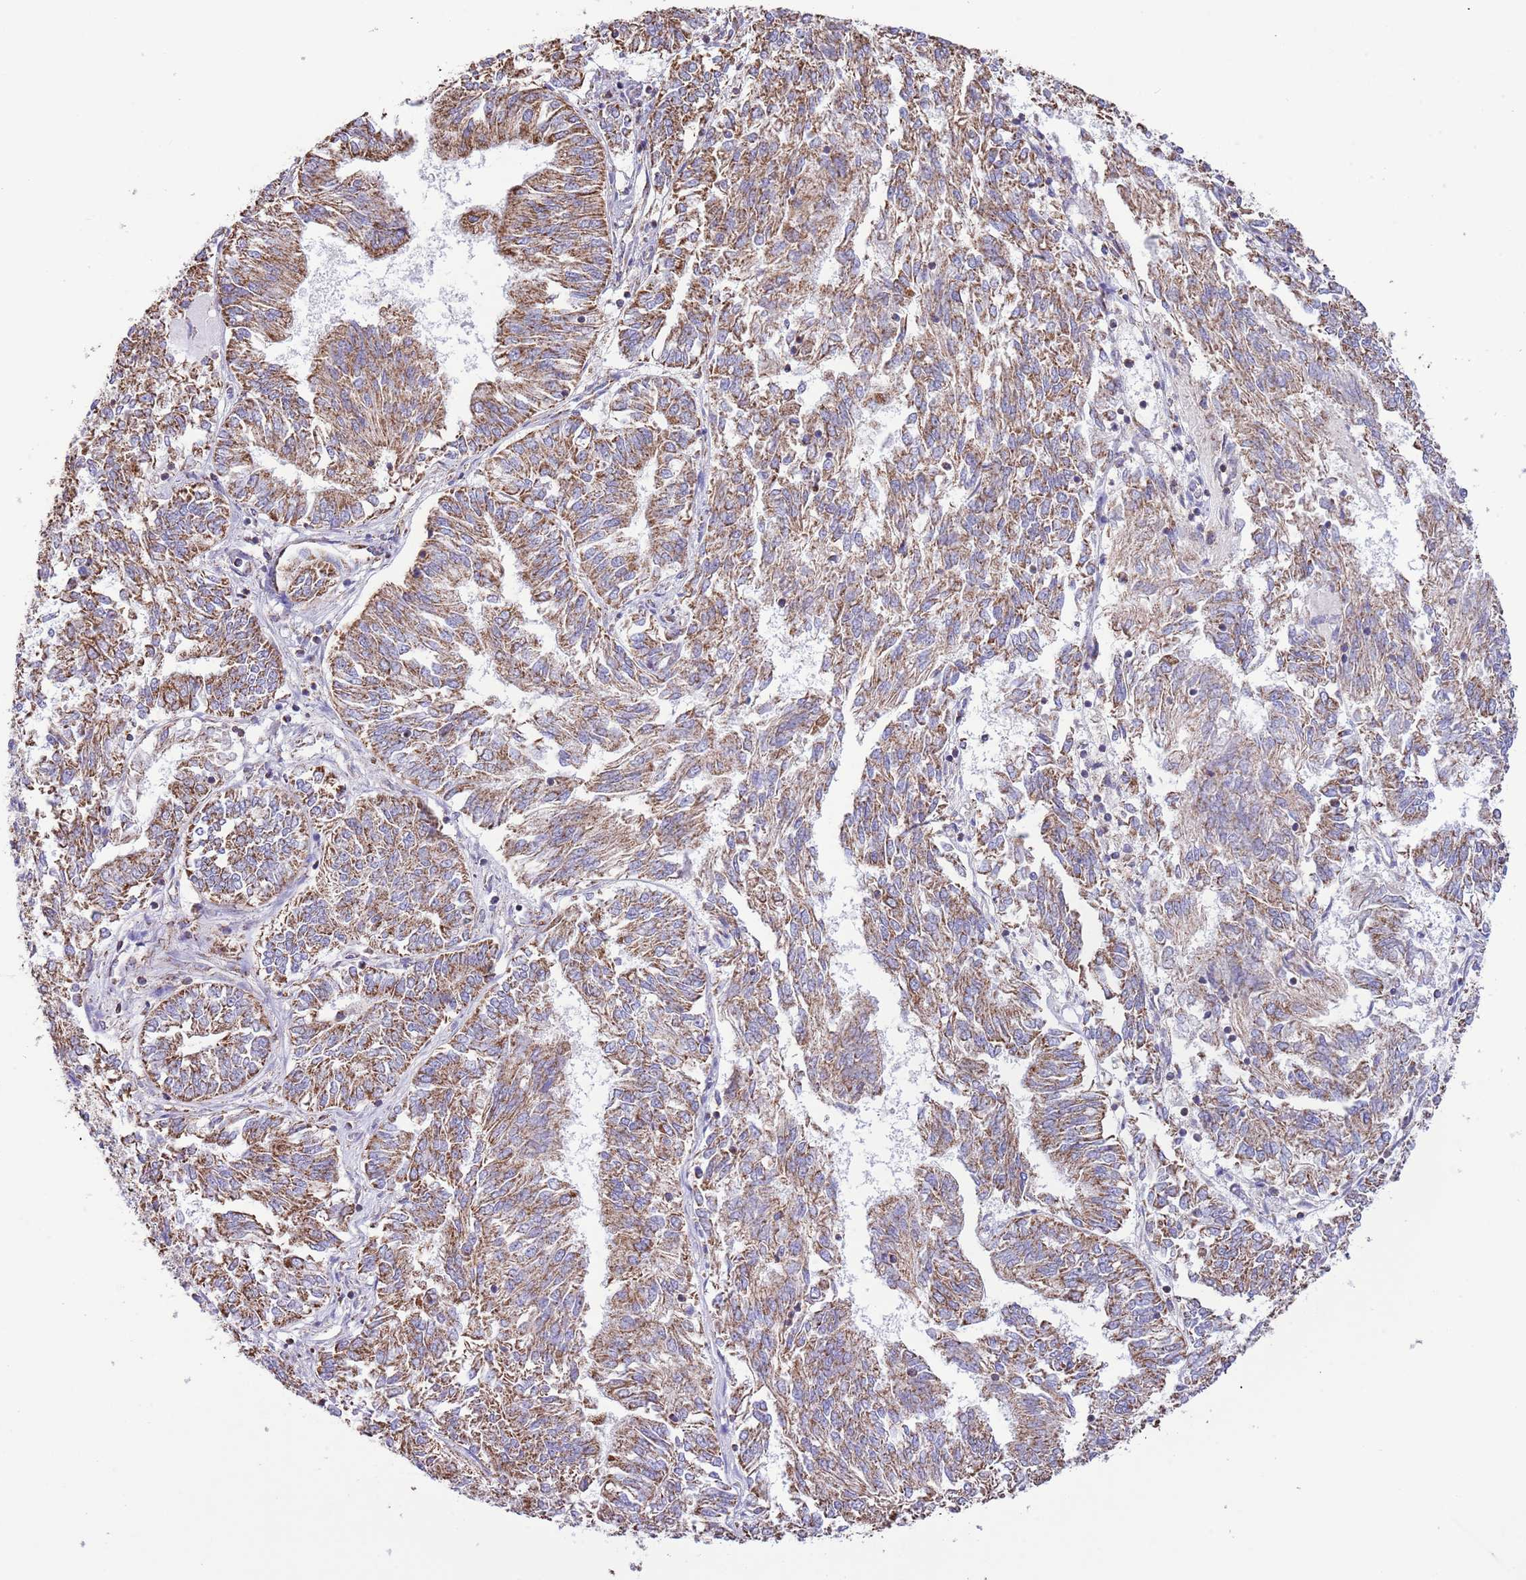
{"staining": {"intensity": "moderate", "quantity": ">75%", "location": "cytoplasmic/membranous"}, "tissue": "endometrial cancer", "cell_type": "Tumor cells", "image_type": "cancer", "snomed": [{"axis": "morphology", "description": "Adenocarcinoma, NOS"}, {"axis": "topography", "description": "Endometrium"}], "caption": "Tumor cells display medium levels of moderate cytoplasmic/membranous staining in approximately >75% of cells in endometrial cancer. (Brightfield microscopy of DAB IHC at high magnification).", "gene": "TEKTIP1", "patient": {"sex": "female", "age": 58}}